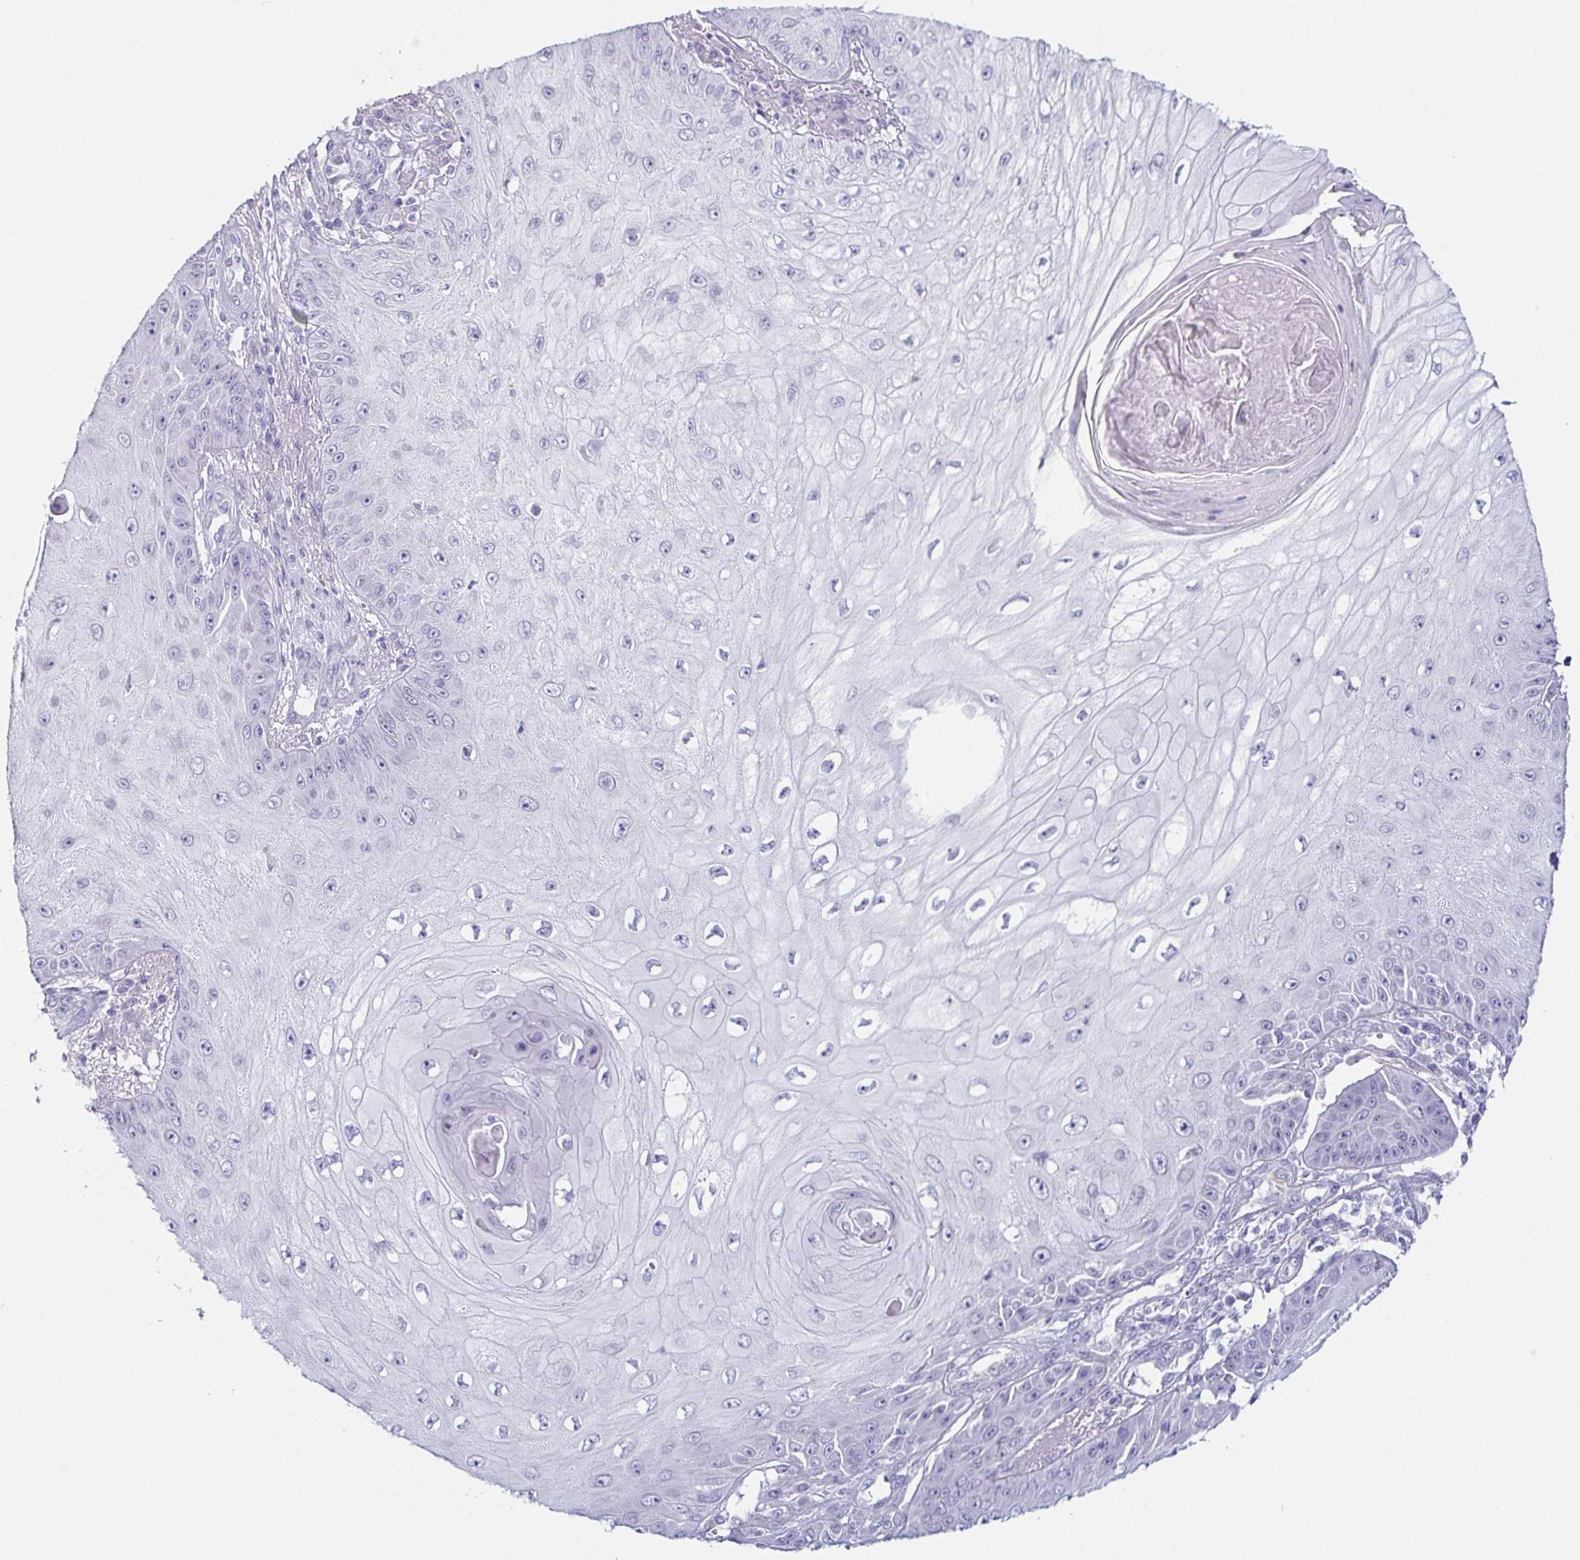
{"staining": {"intensity": "negative", "quantity": "none", "location": "none"}, "tissue": "skin cancer", "cell_type": "Tumor cells", "image_type": "cancer", "snomed": [{"axis": "morphology", "description": "Squamous cell carcinoma, NOS"}, {"axis": "topography", "description": "Skin"}], "caption": "Protein analysis of skin cancer (squamous cell carcinoma) shows no significant positivity in tumor cells. (DAB IHC with hematoxylin counter stain).", "gene": "PRR27", "patient": {"sex": "male", "age": 70}}